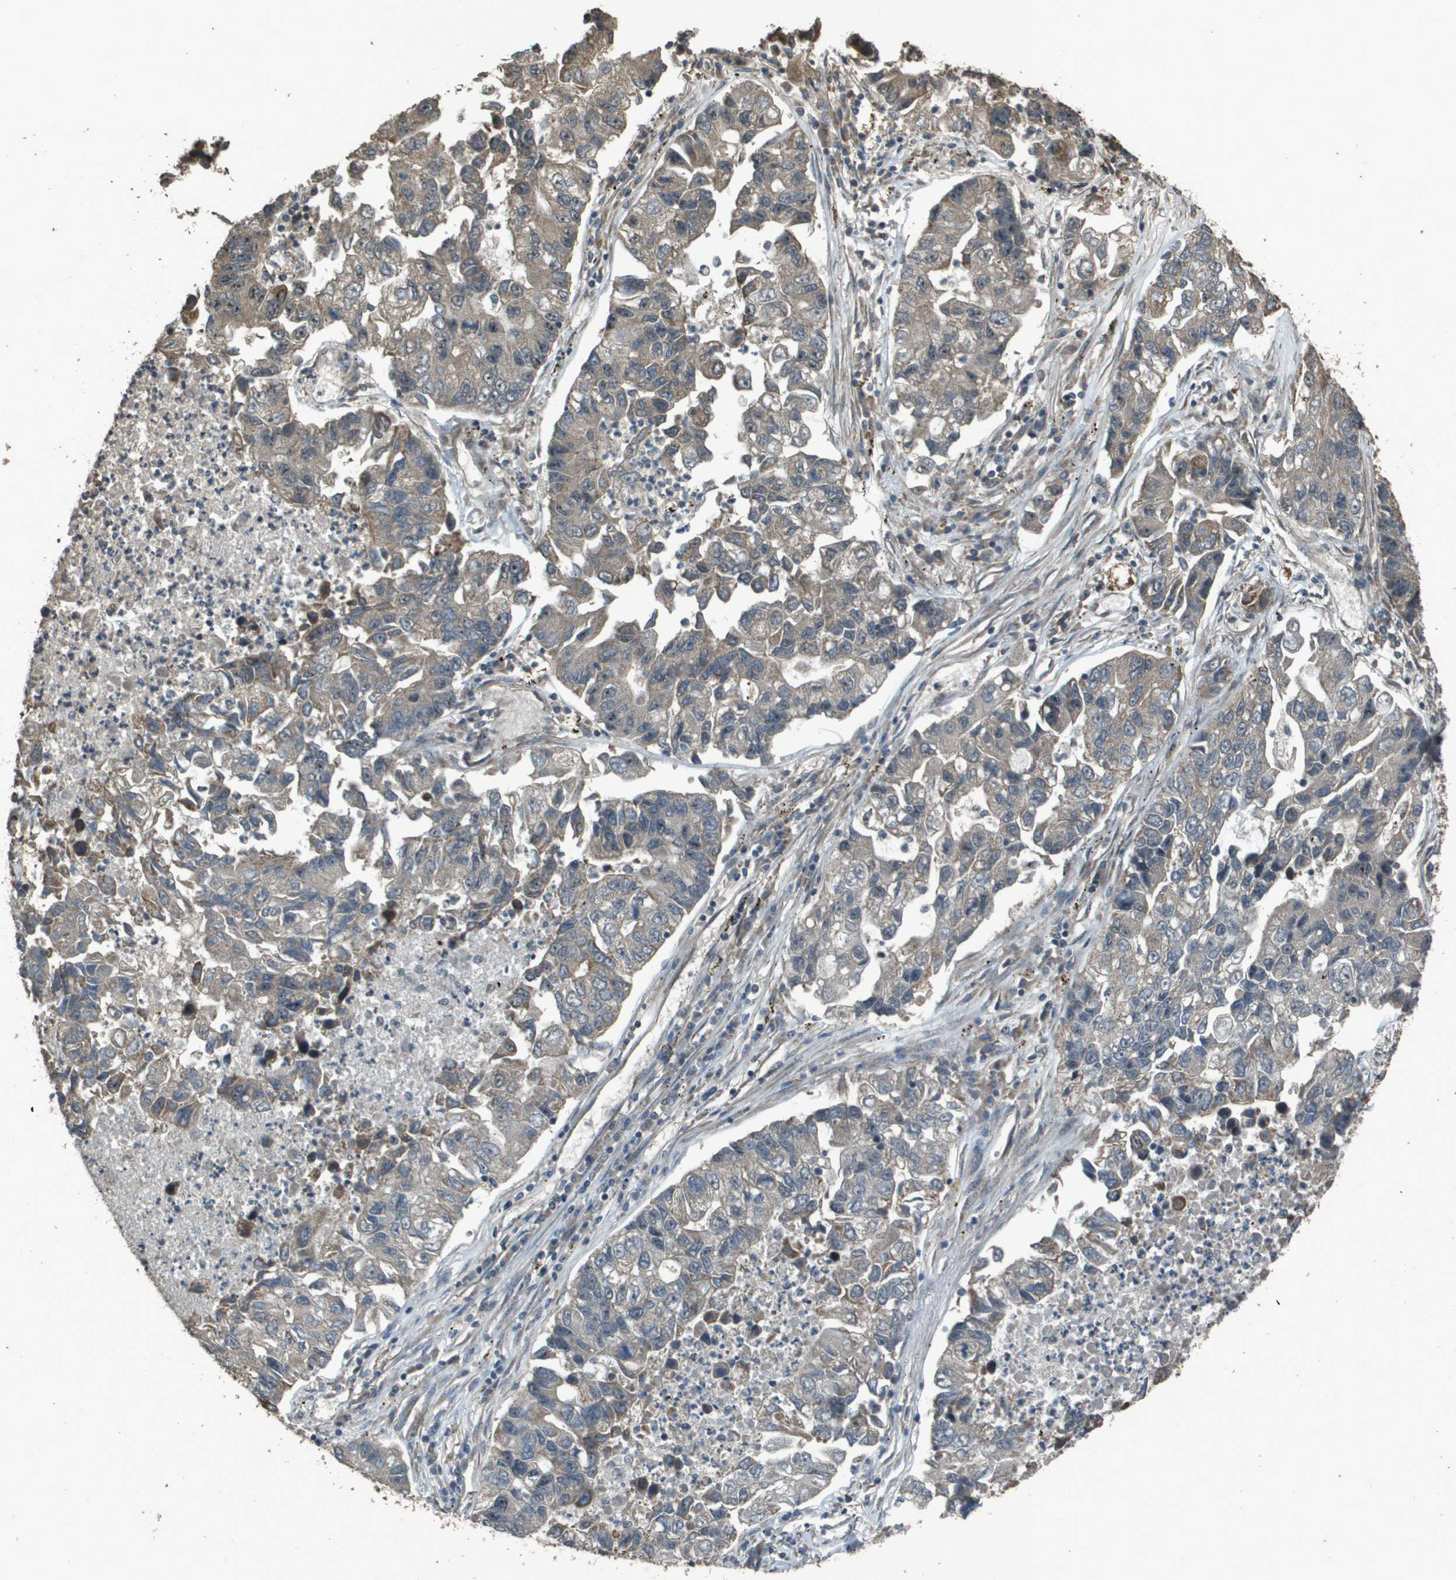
{"staining": {"intensity": "moderate", "quantity": "<25%", "location": "cytoplasmic/membranous"}, "tissue": "lung cancer", "cell_type": "Tumor cells", "image_type": "cancer", "snomed": [{"axis": "morphology", "description": "Adenocarcinoma, NOS"}, {"axis": "topography", "description": "Lung"}], "caption": "Immunohistochemistry (IHC) photomicrograph of human lung cancer stained for a protein (brown), which displays low levels of moderate cytoplasmic/membranous expression in approximately <25% of tumor cells.", "gene": "FIG4", "patient": {"sex": "female", "age": 51}}